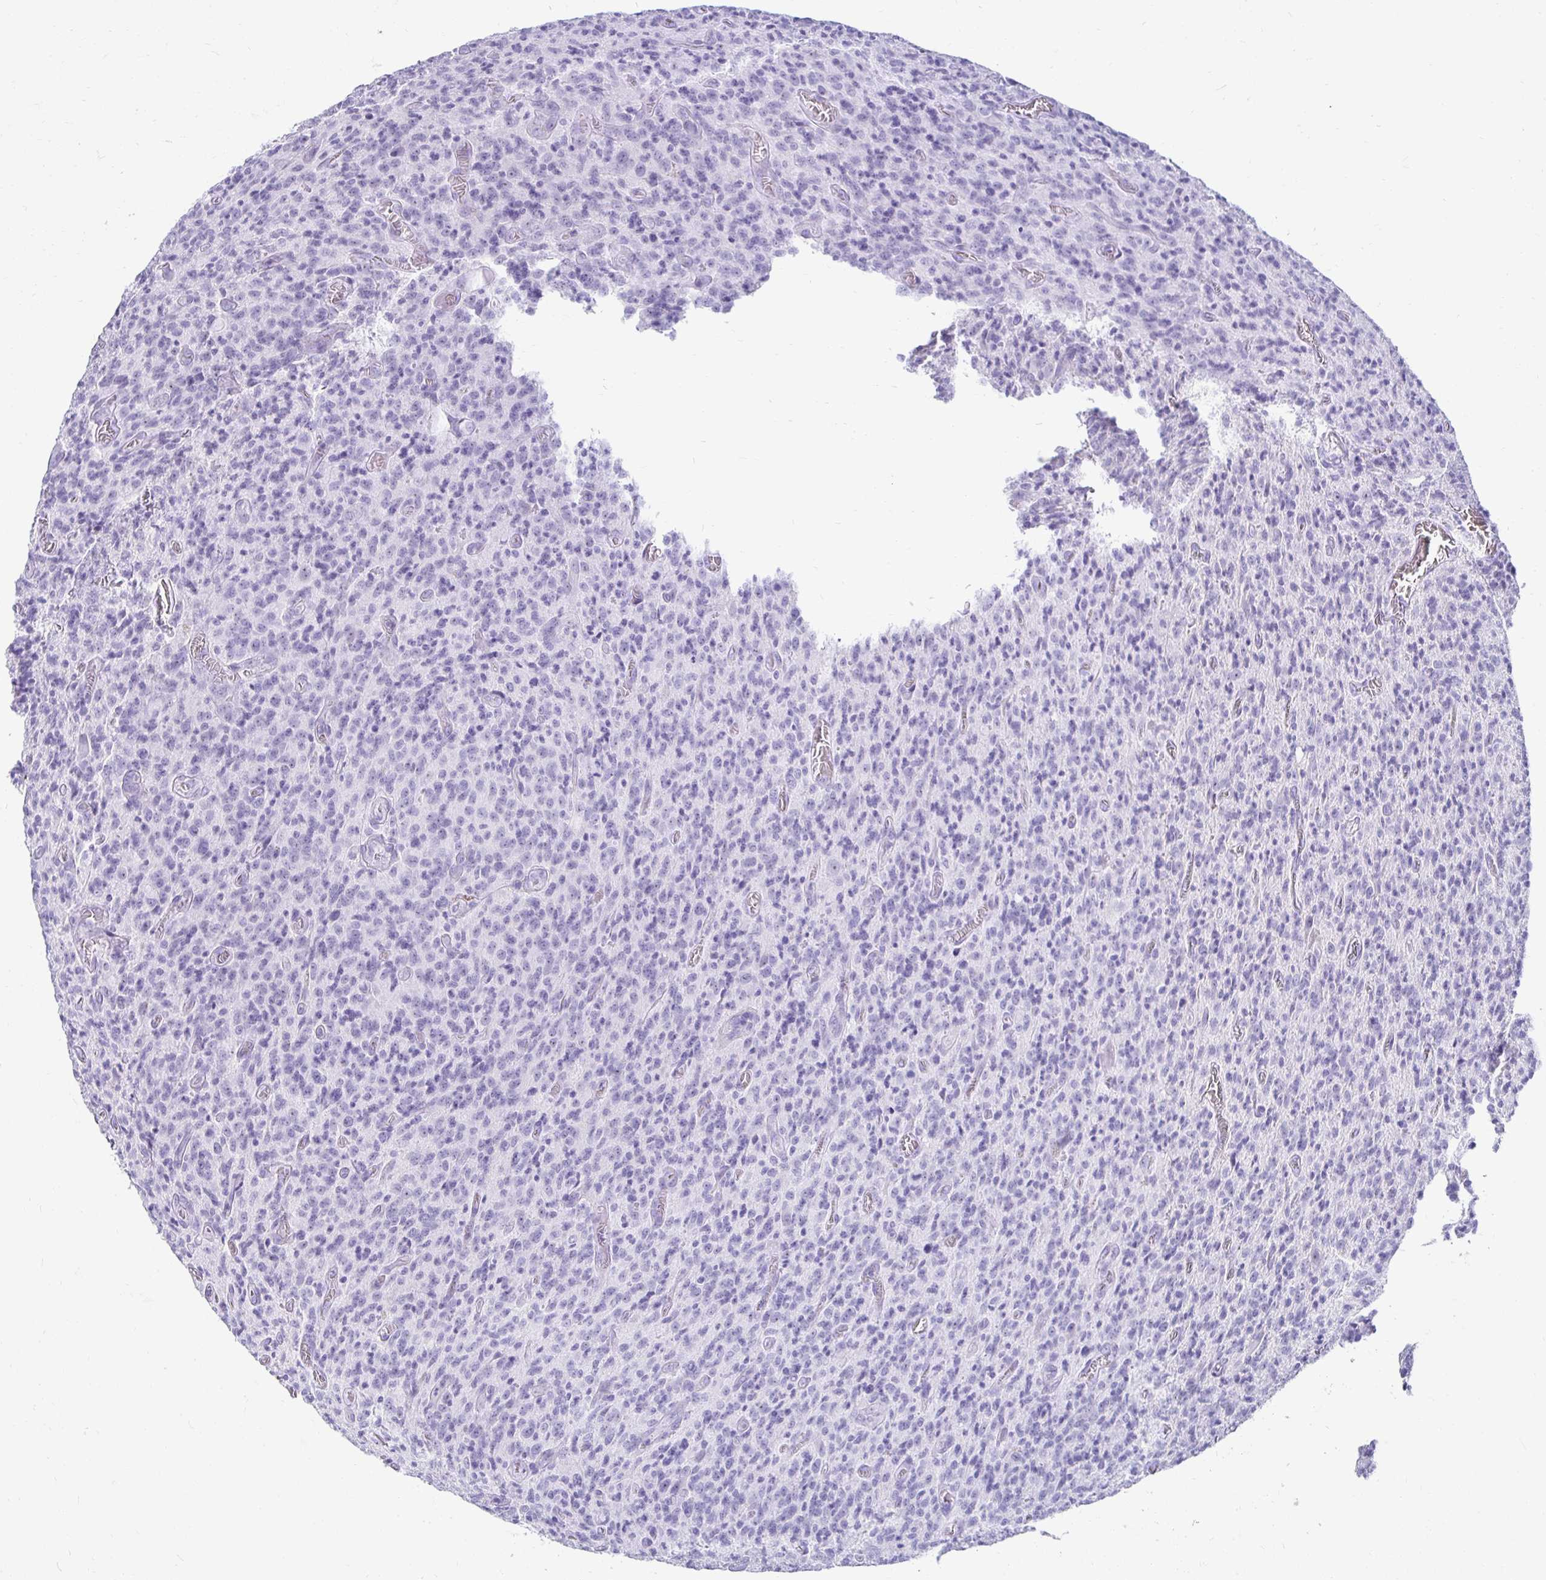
{"staining": {"intensity": "negative", "quantity": "none", "location": "none"}, "tissue": "glioma", "cell_type": "Tumor cells", "image_type": "cancer", "snomed": [{"axis": "morphology", "description": "Glioma, malignant, High grade"}, {"axis": "topography", "description": "Brain"}], "caption": "Human high-grade glioma (malignant) stained for a protein using immunohistochemistry demonstrates no staining in tumor cells.", "gene": "CST6", "patient": {"sex": "male", "age": 76}}